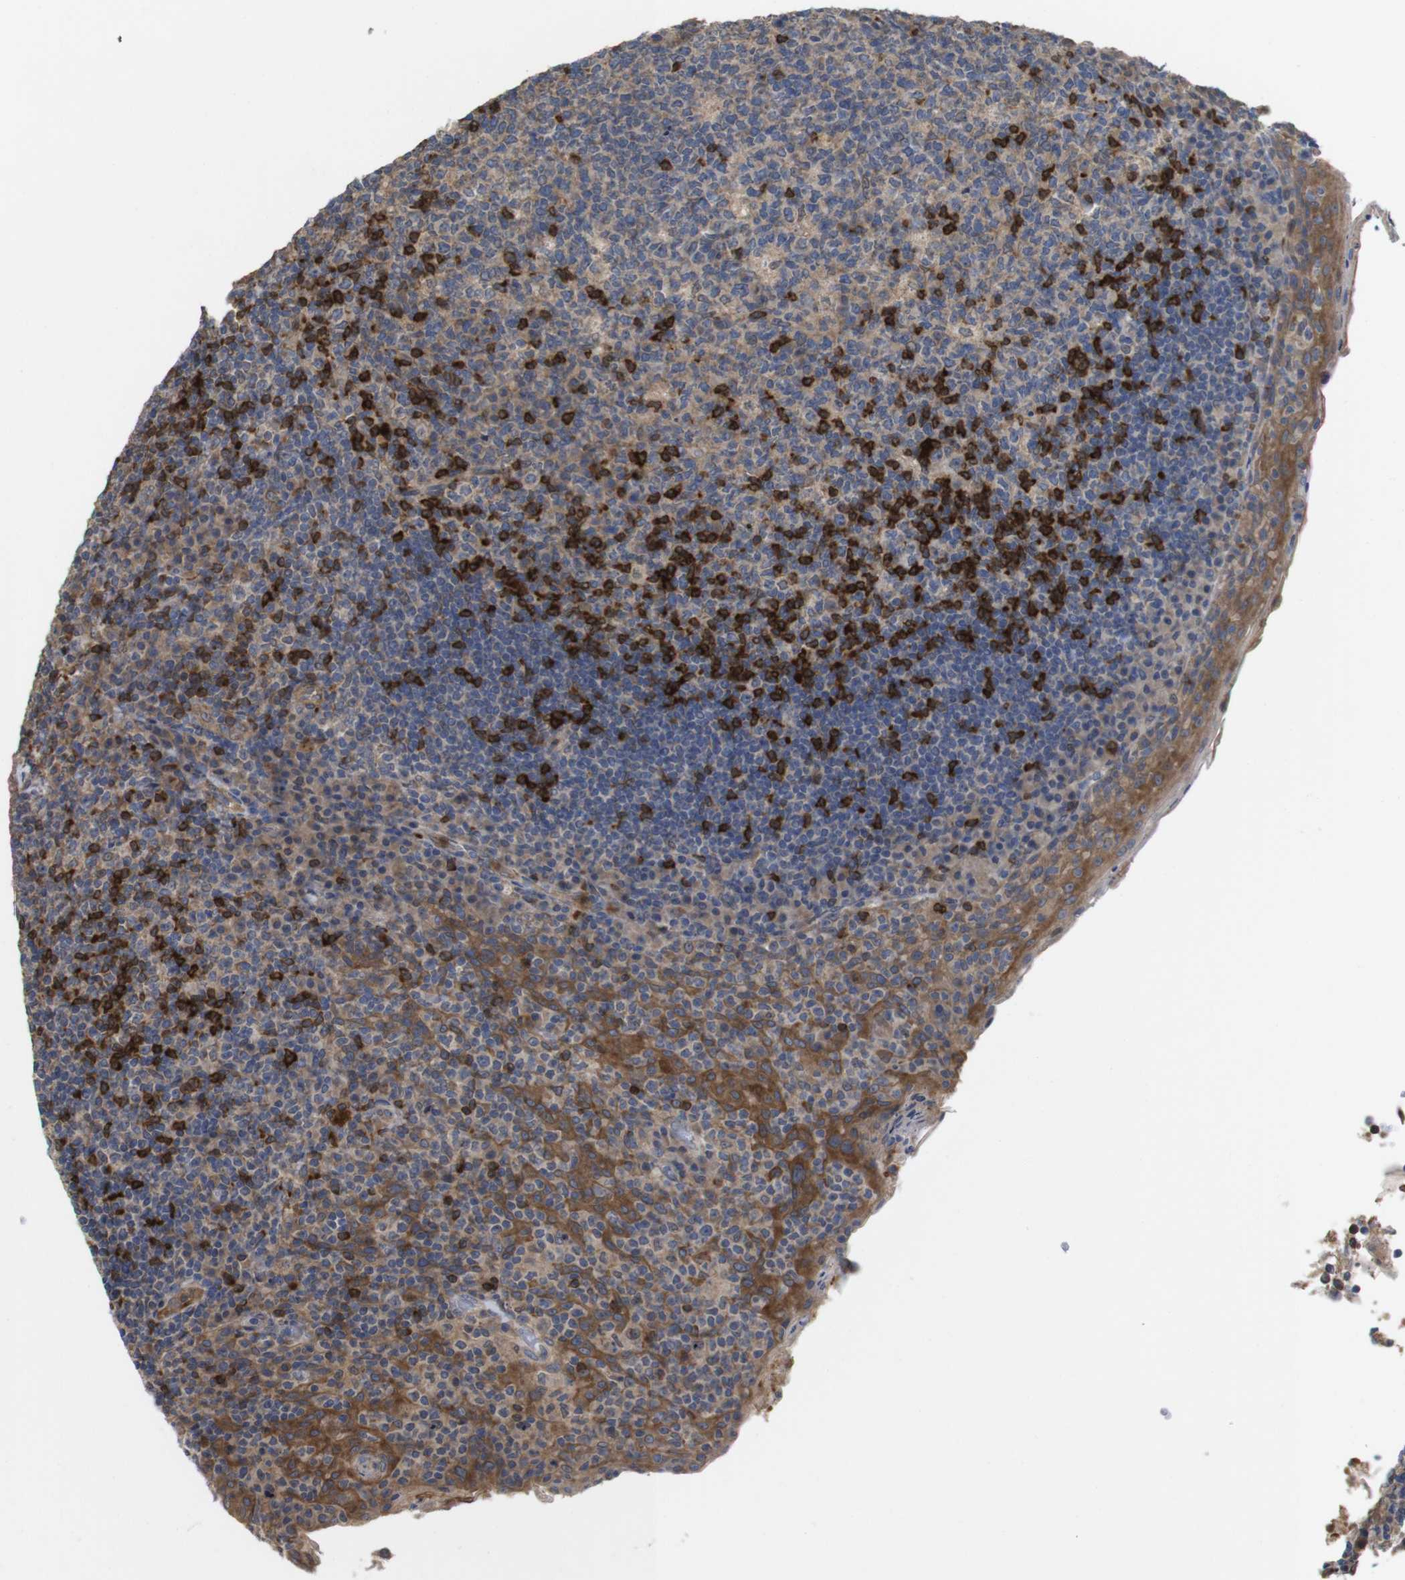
{"staining": {"intensity": "strong", "quantity": "25%-75%", "location": "cytoplasmic/membranous"}, "tissue": "tonsil", "cell_type": "Germinal center cells", "image_type": "normal", "snomed": [{"axis": "morphology", "description": "Normal tissue, NOS"}, {"axis": "topography", "description": "Tonsil"}], "caption": "Immunohistochemistry staining of benign tonsil, which displays high levels of strong cytoplasmic/membranous positivity in approximately 25%-75% of germinal center cells indicating strong cytoplasmic/membranous protein expression. The staining was performed using DAB (3,3'-diaminobenzidine) (brown) for protein detection and nuclei were counterstained in hematoxylin (blue).", "gene": "TIAM1", "patient": {"sex": "male", "age": 17}}